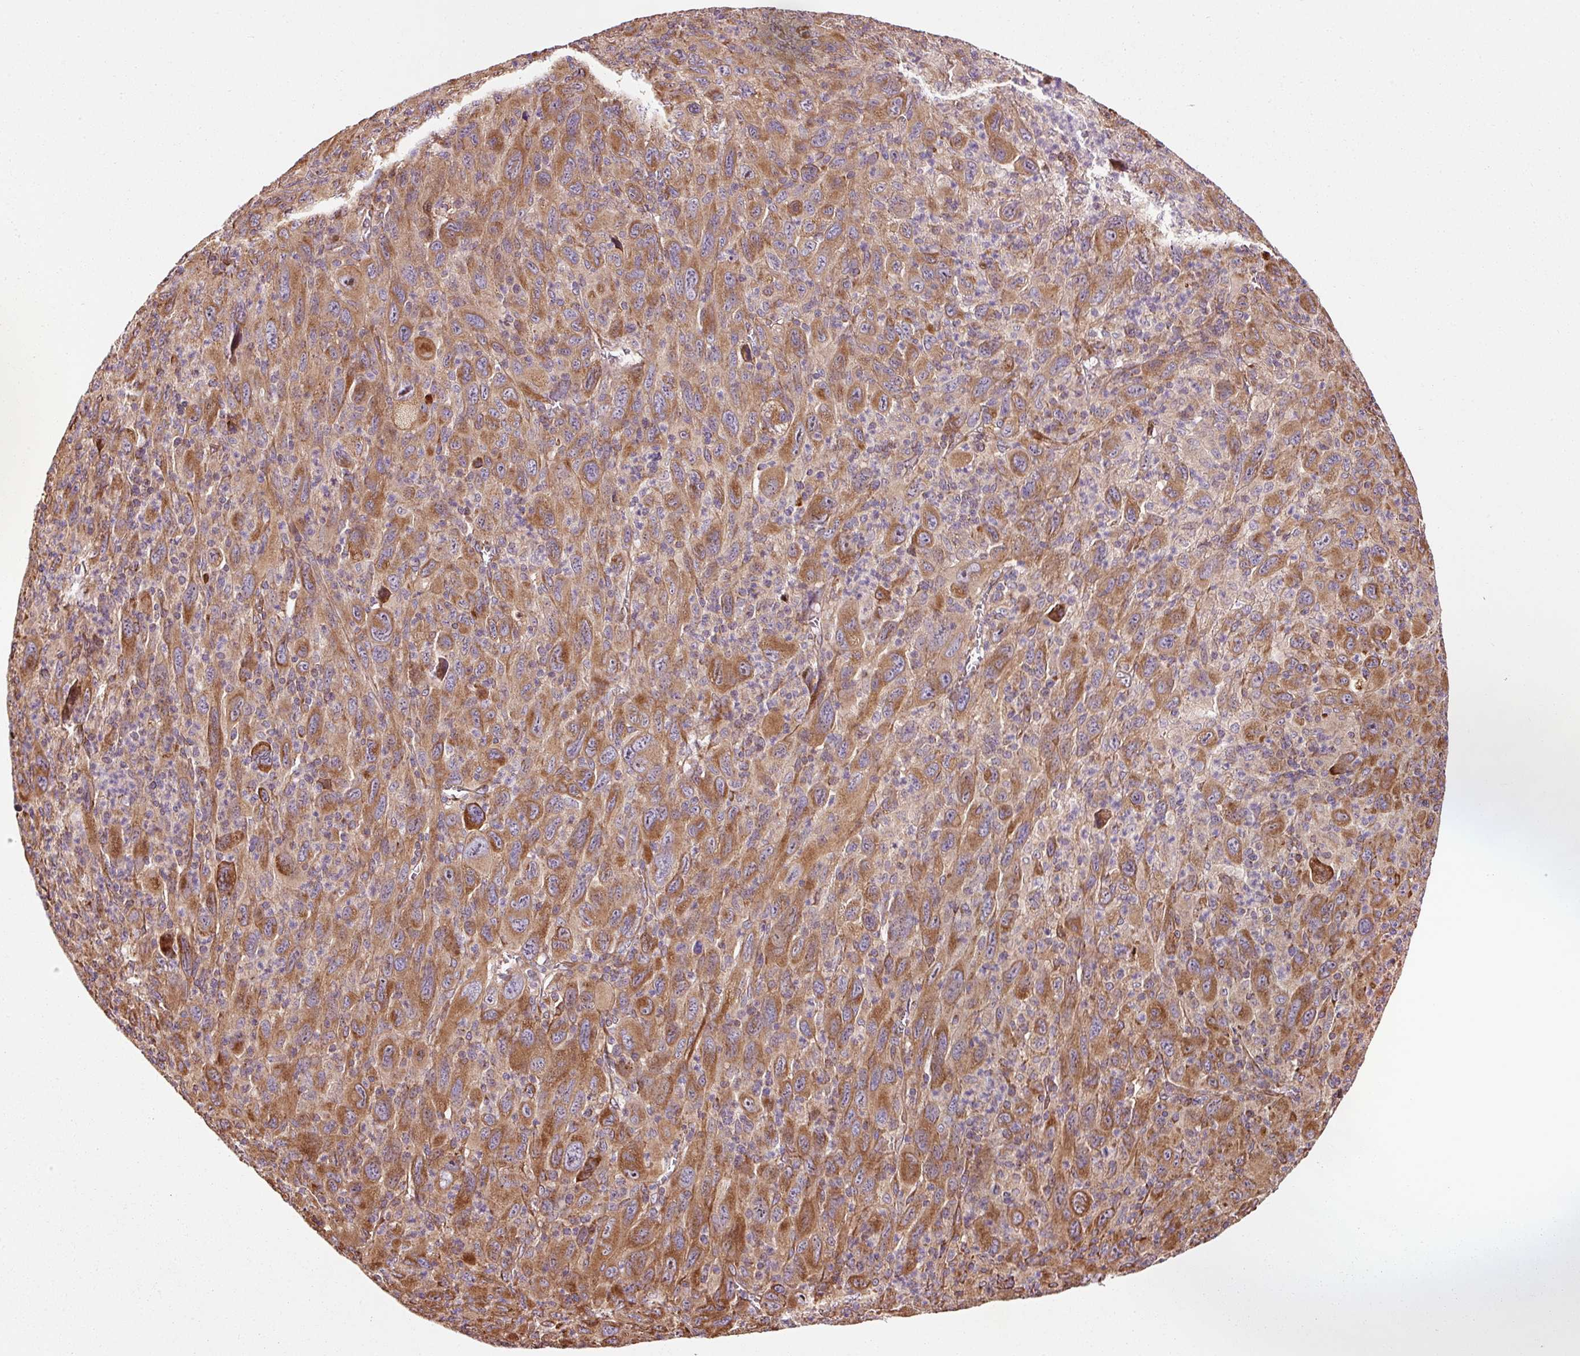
{"staining": {"intensity": "moderate", "quantity": ">75%", "location": "cytoplasmic/membranous"}, "tissue": "melanoma", "cell_type": "Tumor cells", "image_type": "cancer", "snomed": [{"axis": "morphology", "description": "Malignant melanoma, Metastatic site"}, {"axis": "topography", "description": "Skin"}], "caption": "Malignant melanoma (metastatic site) stained with immunohistochemistry (IHC) displays moderate cytoplasmic/membranous positivity in about >75% of tumor cells.", "gene": "ISCU", "patient": {"sex": "female", "age": 56}}